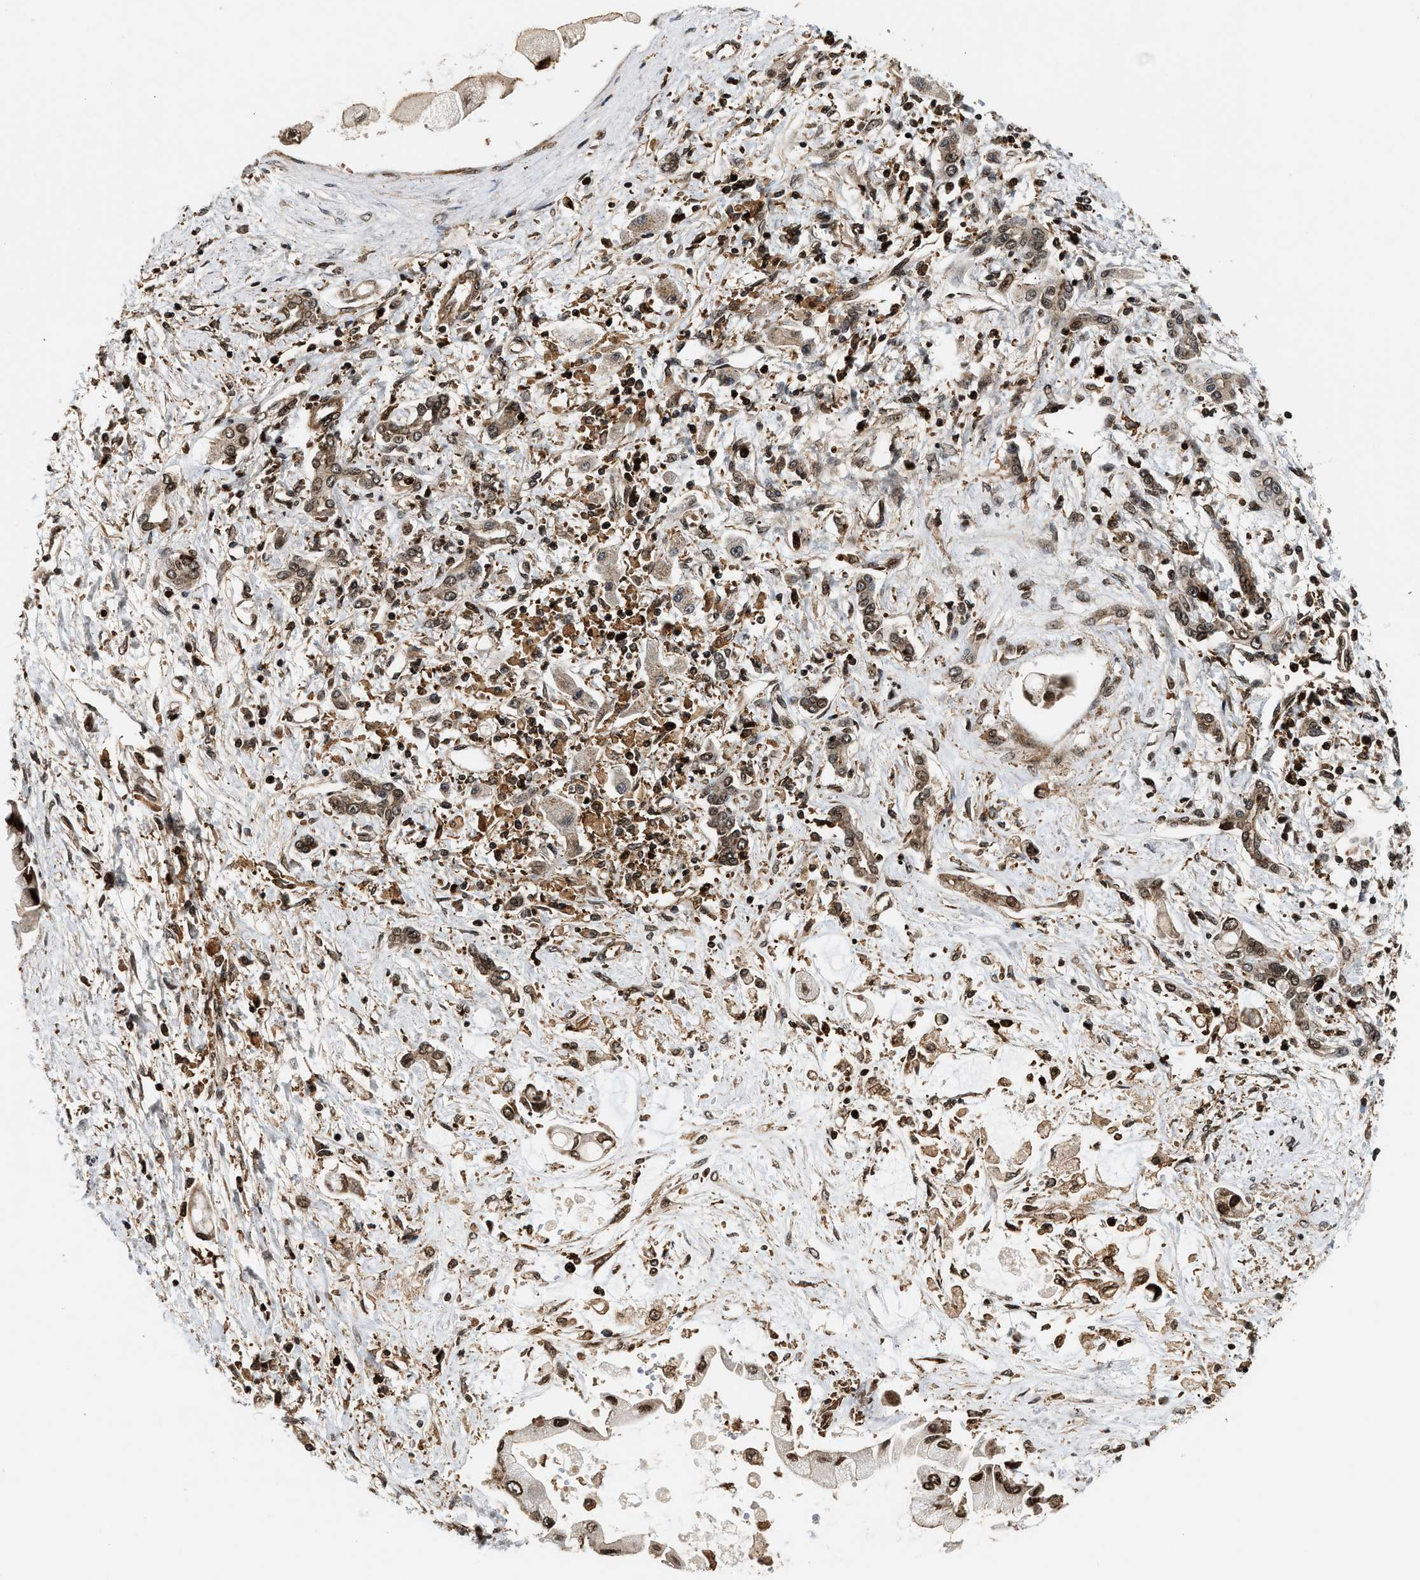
{"staining": {"intensity": "strong", "quantity": ">75%", "location": "cytoplasmic/membranous,nuclear"}, "tissue": "liver cancer", "cell_type": "Tumor cells", "image_type": "cancer", "snomed": [{"axis": "morphology", "description": "Cholangiocarcinoma"}, {"axis": "topography", "description": "Liver"}], "caption": "Protein analysis of cholangiocarcinoma (liver) tissue displays strong cytoplasmic/membranous and nuclear staining in about >75% of tumor cells. (Brightfield microscopy of DAB IHC at high magnification).", "gene": "MDM2", "patient": {"sex": "male", "age": 50}}